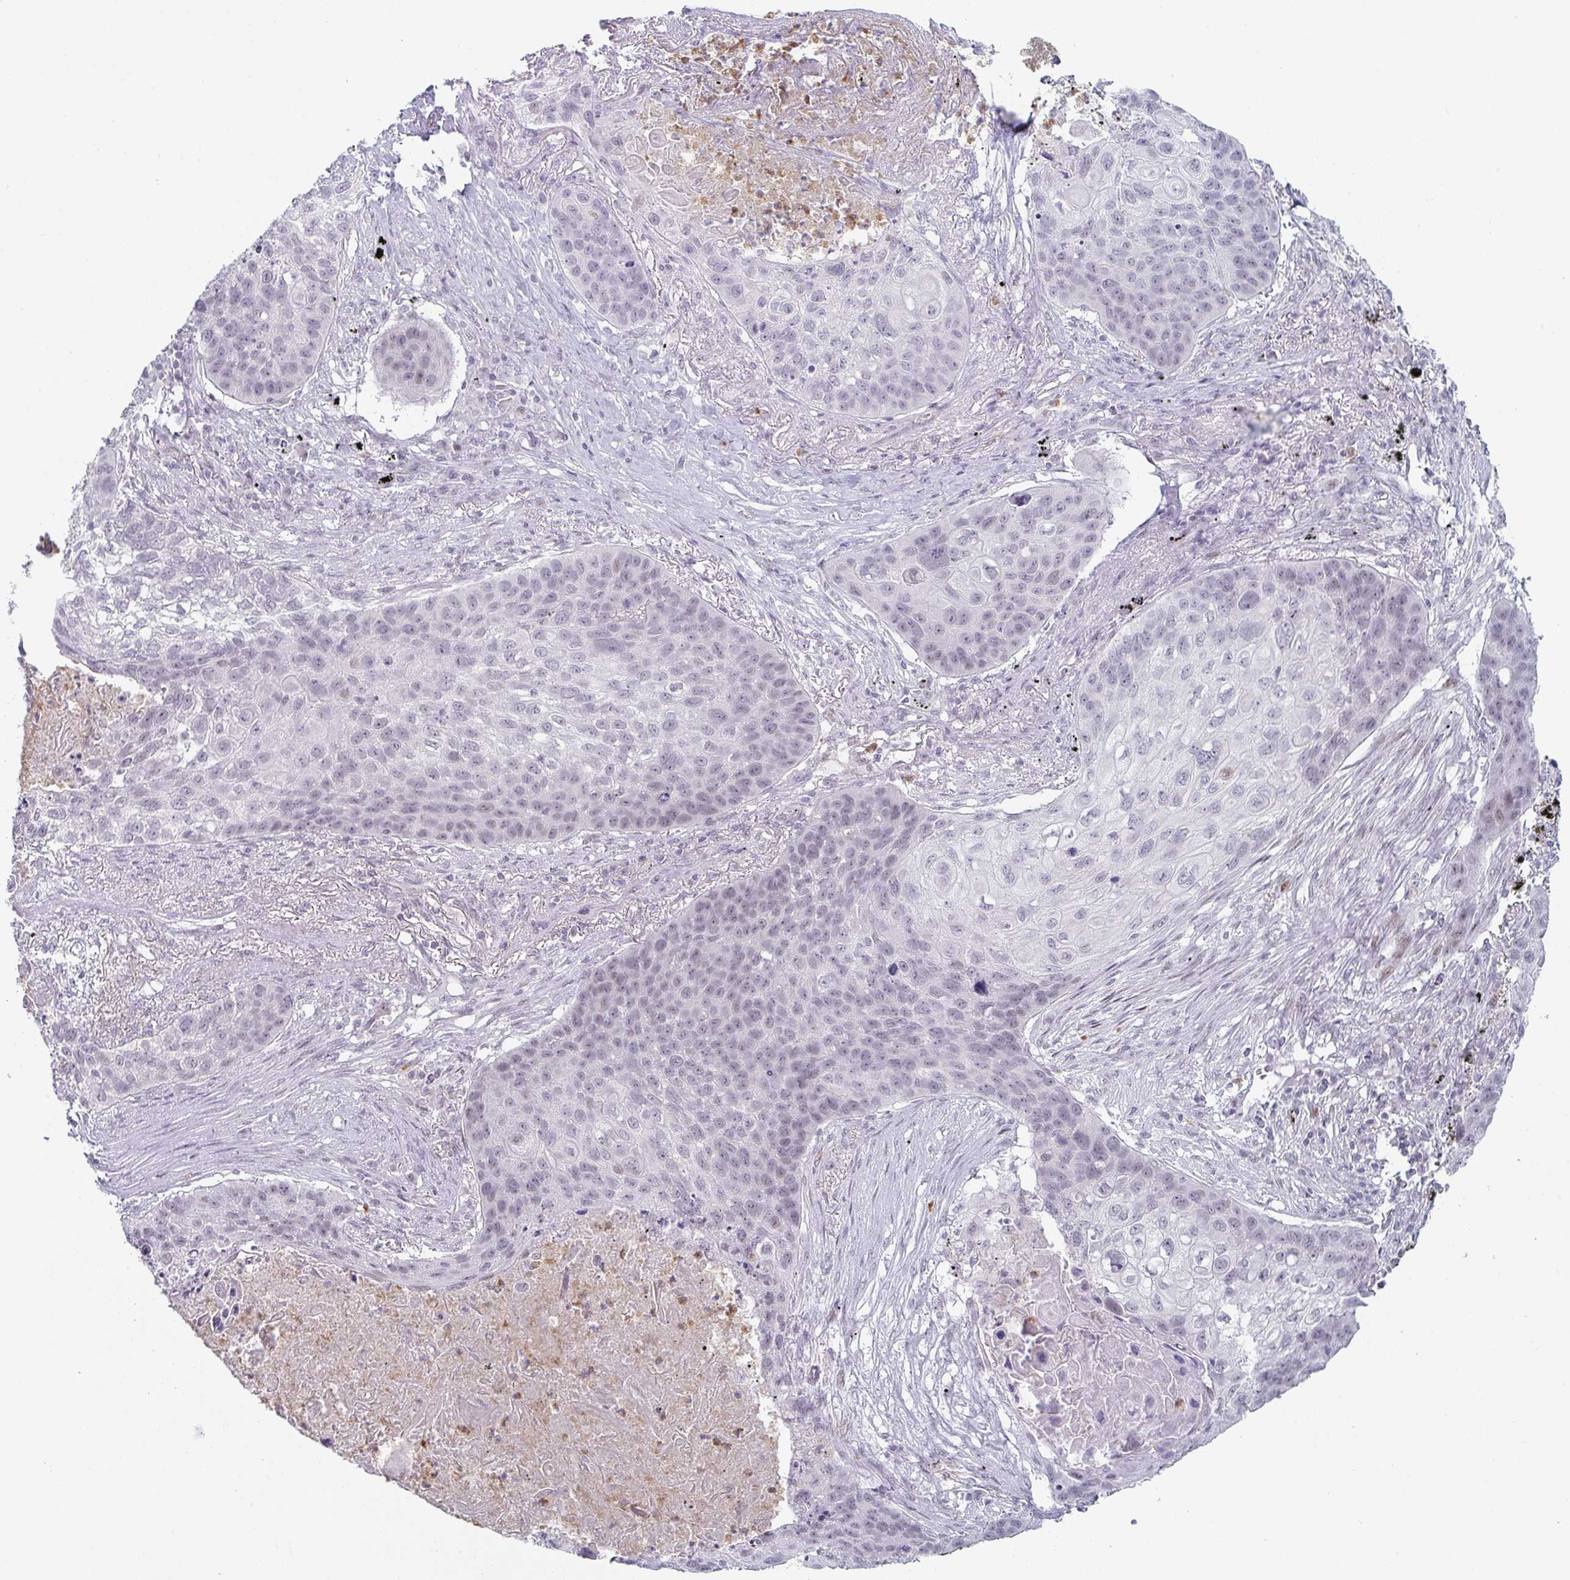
{"staining": {"intensity": "weak", "quantity": "<25%", "location": "nuclear"}, "tissue": "lung cancer", "cell_type": "Tumor cells", "image_type": "cancer", "snomed": [{"axis": "morphology", "description": "Squamous cell carcinoma, NOS"}, {"axis": "topography", "description": "Lung"}], "caption": "DAB immunohistochemical staining of squamous cell carcinoma (lung) displays no significant positivity in tumor cells.", "gene": "LIN54", "patient": {"sex": "female", "age": 63}}